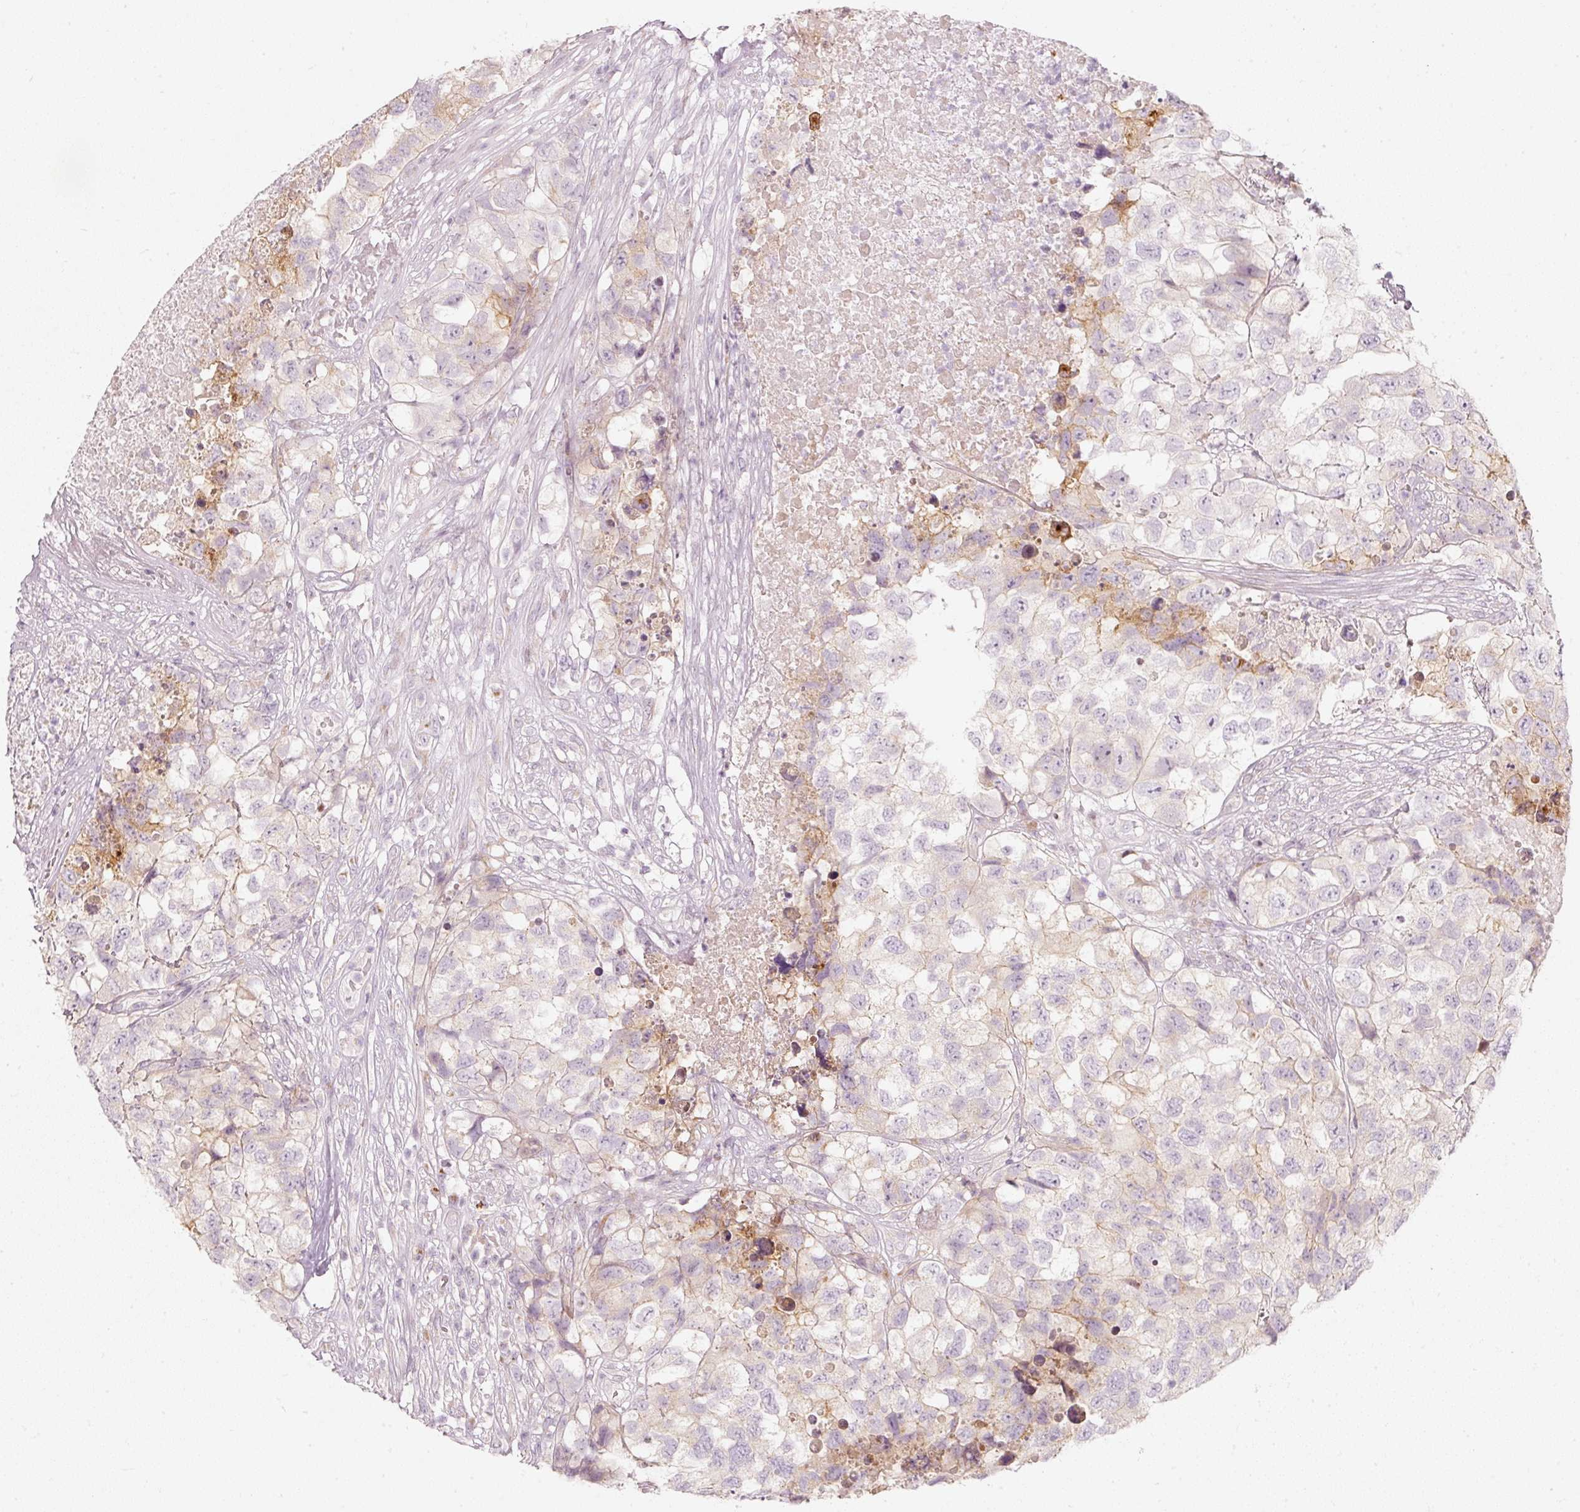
{"staining": {"intensity": "negative", "quantity": "none", "location": "none"}, "tissue": "testis cancer", "cell_type": "Tumor cells", "image_type": "cancer", "snomed": [{"axis": "morphology", "description": "Carcinoma, Embryonal, NOS"}, {"axis": "topography", "description": "Testis"}], "caption": "Tumor cells are negative for protein expression in human embryonal carcinoma (testis).", "gene": "SLC20A1", "patient": {"sex": "male", "age": 83}}